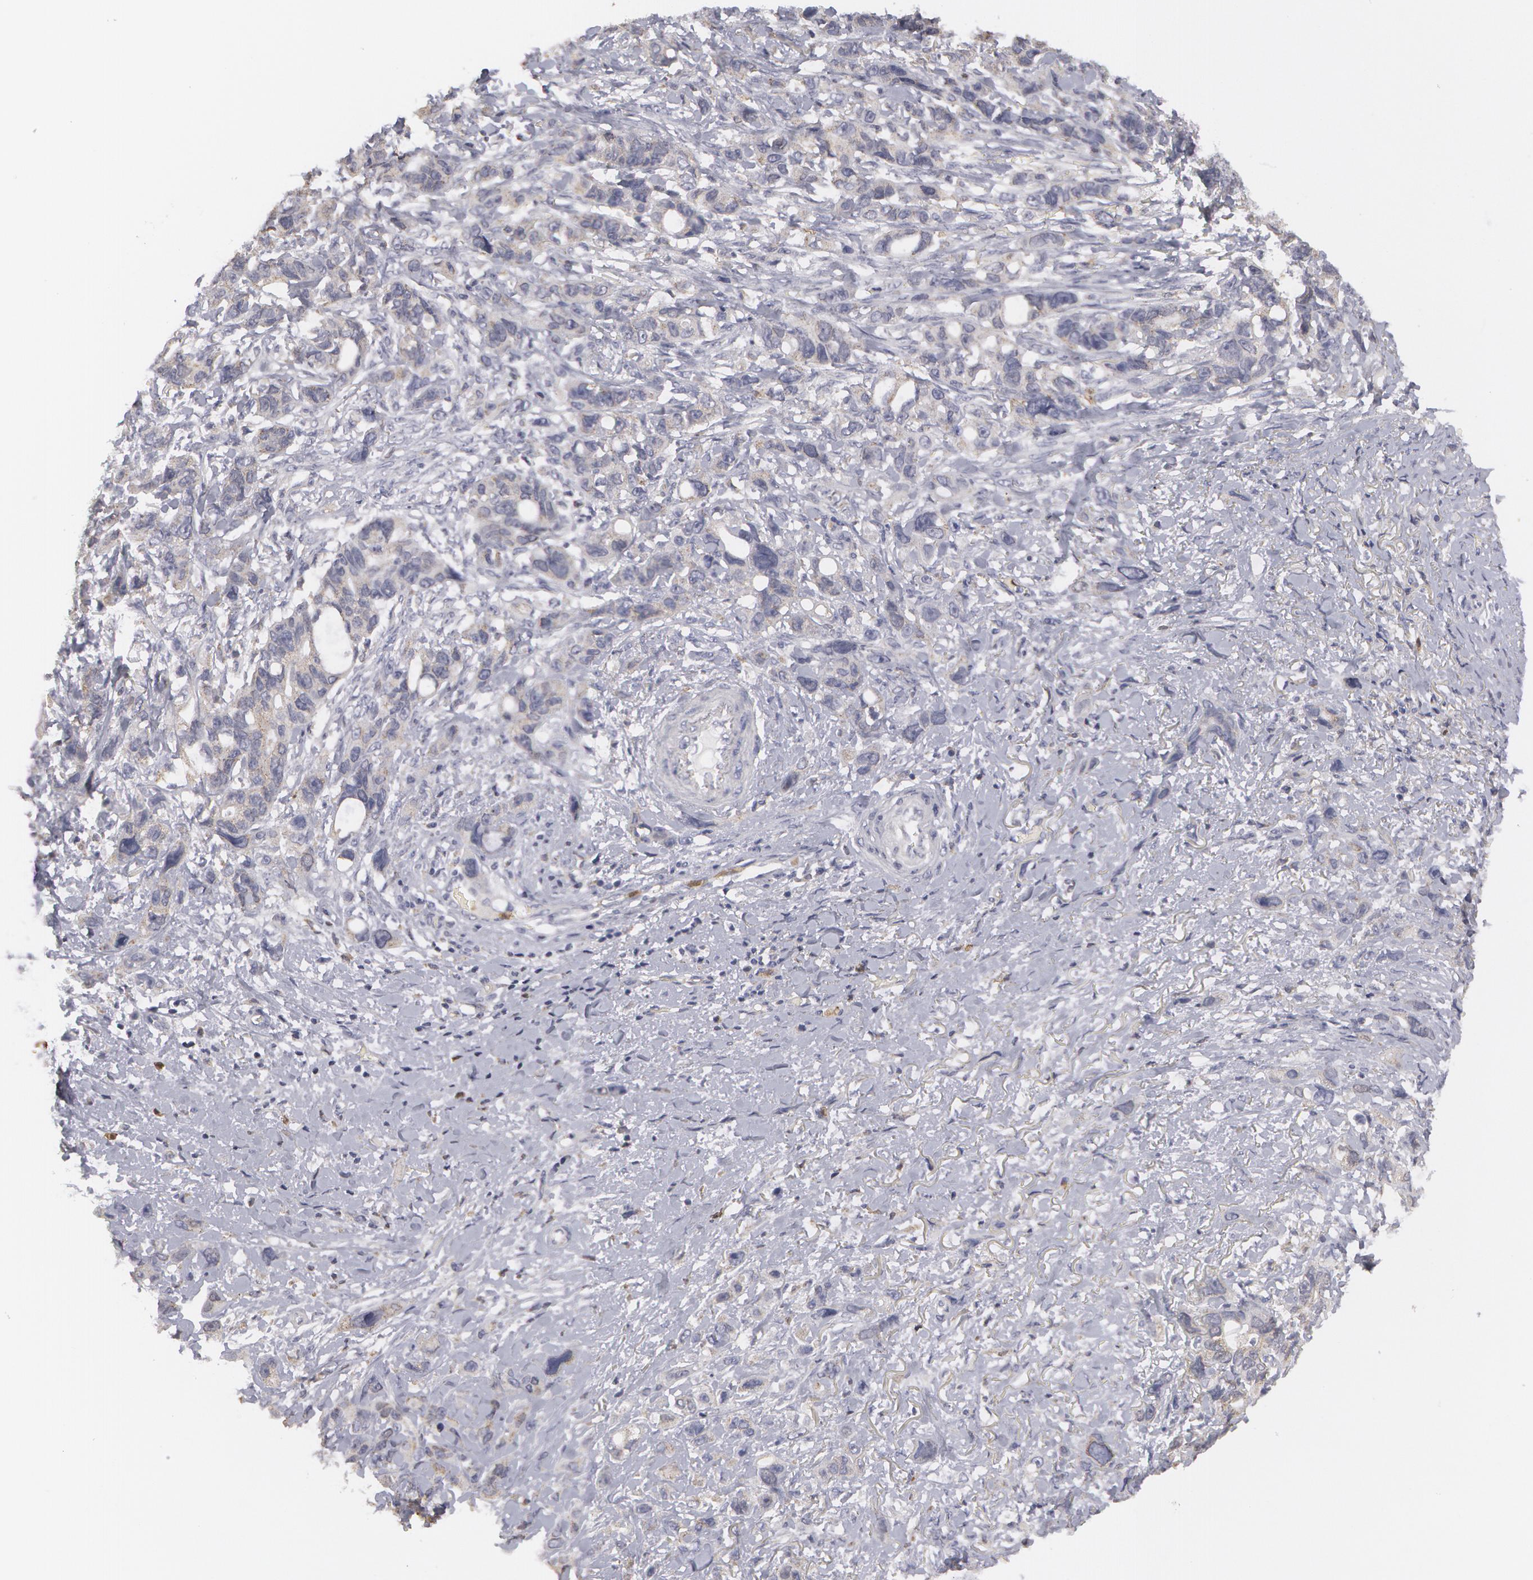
{"staining": {"intensity": "weak", "quantity": "25%-75%", "location": "cytoplasmic/membranous"}, "tissue": "stomach cancer", "cell_type": "Tumor cells", "image_type": "cancer", "snomed": [{"axis": "morphology", "description": "Adenocarcinoma, NOS"}, {"axis": "topography", "description": "Stomach, upper"}], "caption": "Tumor cells display weak cytoplasmic/membranous staining in about 25%-75% of cells in stomach adenocarcinoma.", "gene": "CAT", "patient": {"sex": "male", "age": 47}}